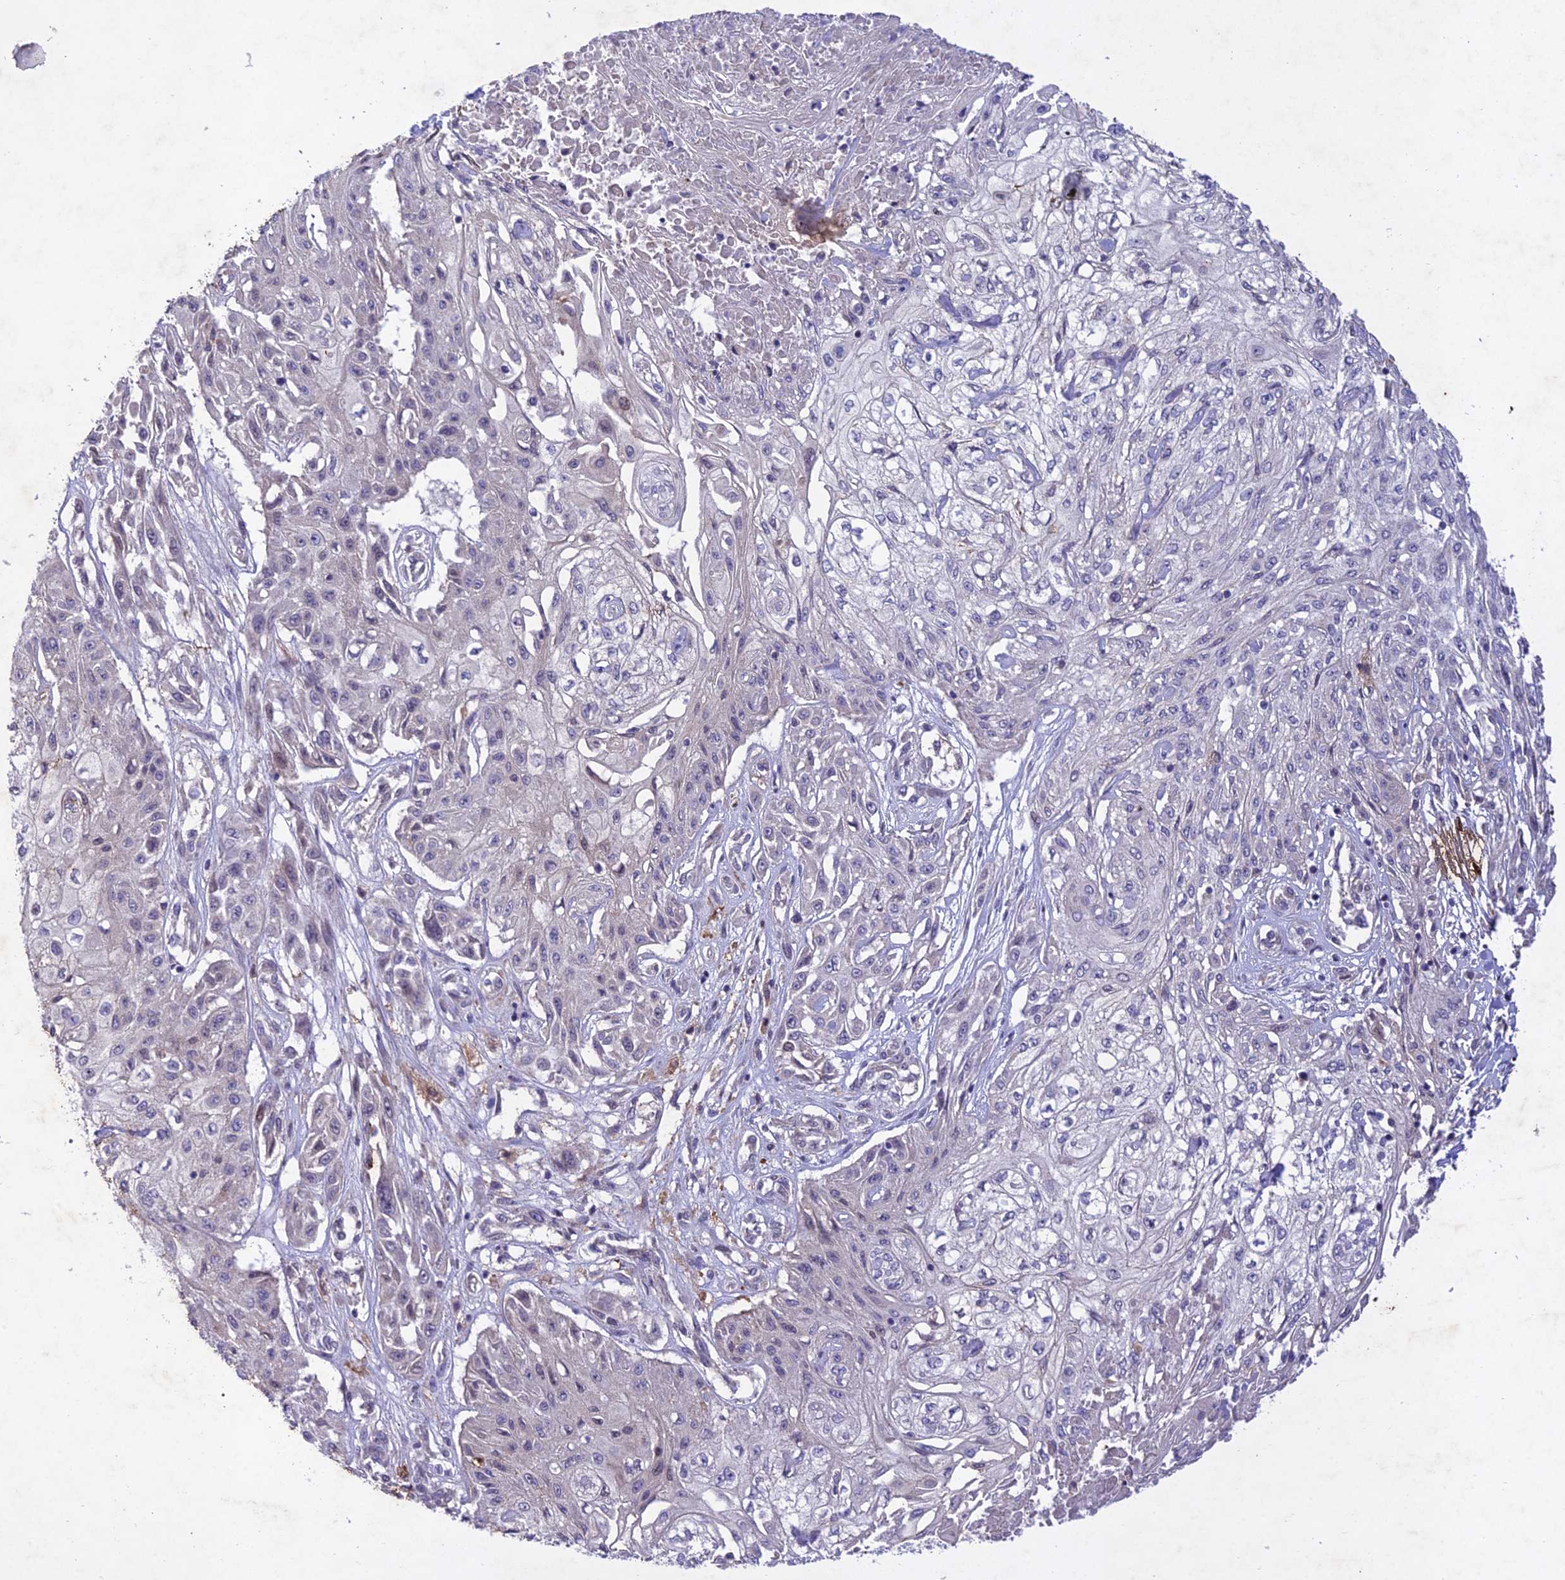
{"staining": {"intensity": "negative", "quantity": "none", "location": "none"}, "tissue": "skin cancer", "cell_type": "Tumor cells", "image_type": "cancer", "snomed": [{"axis": "morphology", "description": "Squamous cell carcinoma, NOS"}, {"axis": "morphology", "description": "Squamous cell carcinoma, metastatic, NOS"}, {"axis": "topography", "description": "Skin"}, {"axis": "topography", "description": "Lymph node"}], "caption": "The immunohistochemistry histopathology image has no significant expression in tumor cells of skin squamous cell carcinoma tissue. The staining was performed using DAB (3,3'-diaminobenzidine) to visualize the protein expression in brown, while the nuclei were stained in blue with hematoxylin (Magnification: 20x).", "gene": "ANKRD52", "patient": {"sex": "male", "age": 75}}